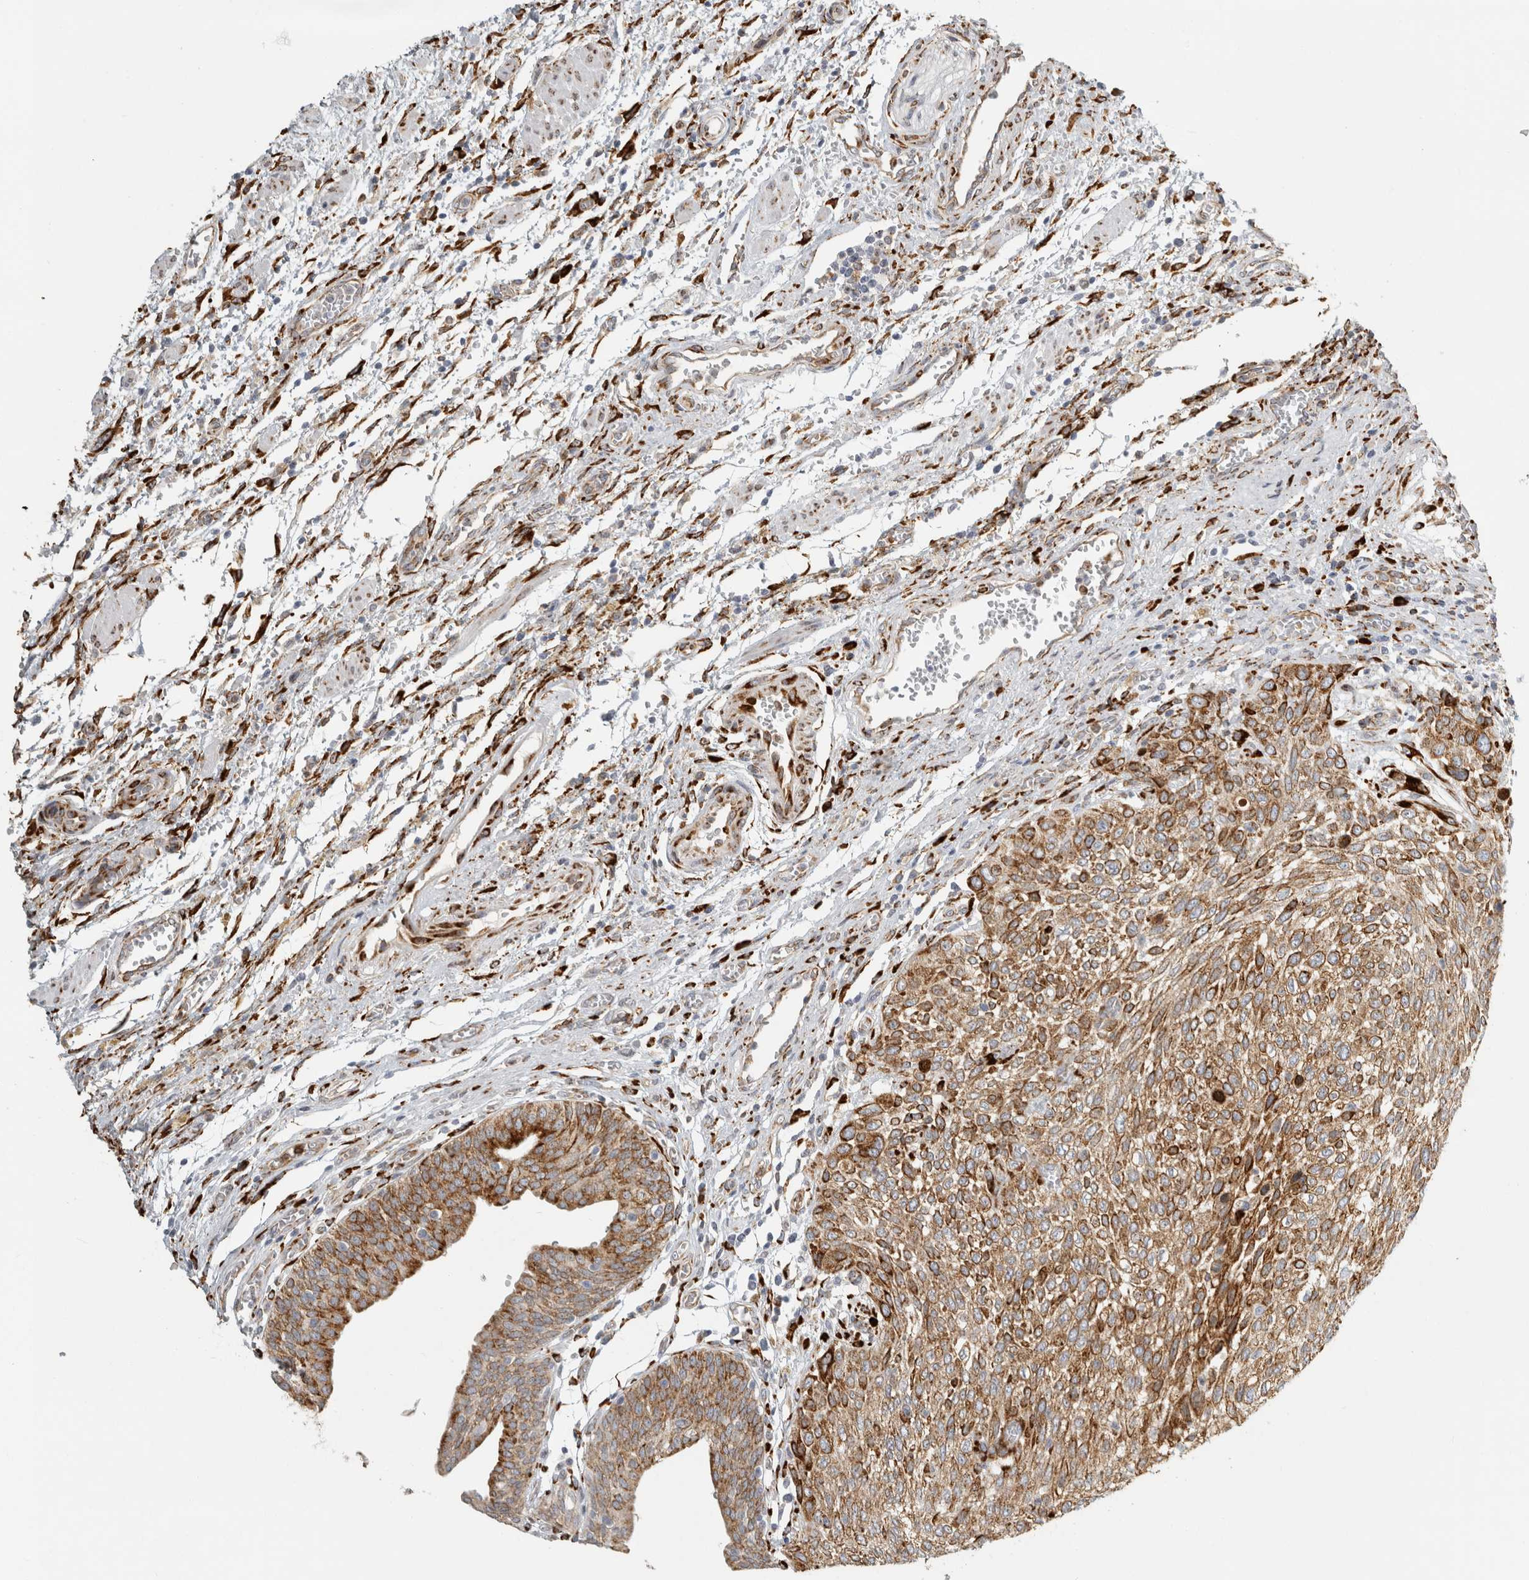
{"staining": {"intensity": "moderate", "quantity": ">75%", "location": "cytoplasmic/membranous"}, "tissue": "urothelial cancer", "cell_type": "Tumor cells", "image_type": "cancer", "snomed": [{"axis": "morphology", "description": "Urothelial carcinoma, Low grade"}, {"axis": "morphology", "description": "Urothelial carcinoma, High grade"}, {"axis": "topography", "description": "Urinary bladder"}], "caption": "DAB (3,3'-diaminobenzidine) immunohistochemical staining of urothelial carcinoma (high-grade) shows moderate cytoplasmic/membranous protein expression in about >75% of tumor cells.", "gene": "OSTN", "patient": {"sex": "male", "age": 35}}